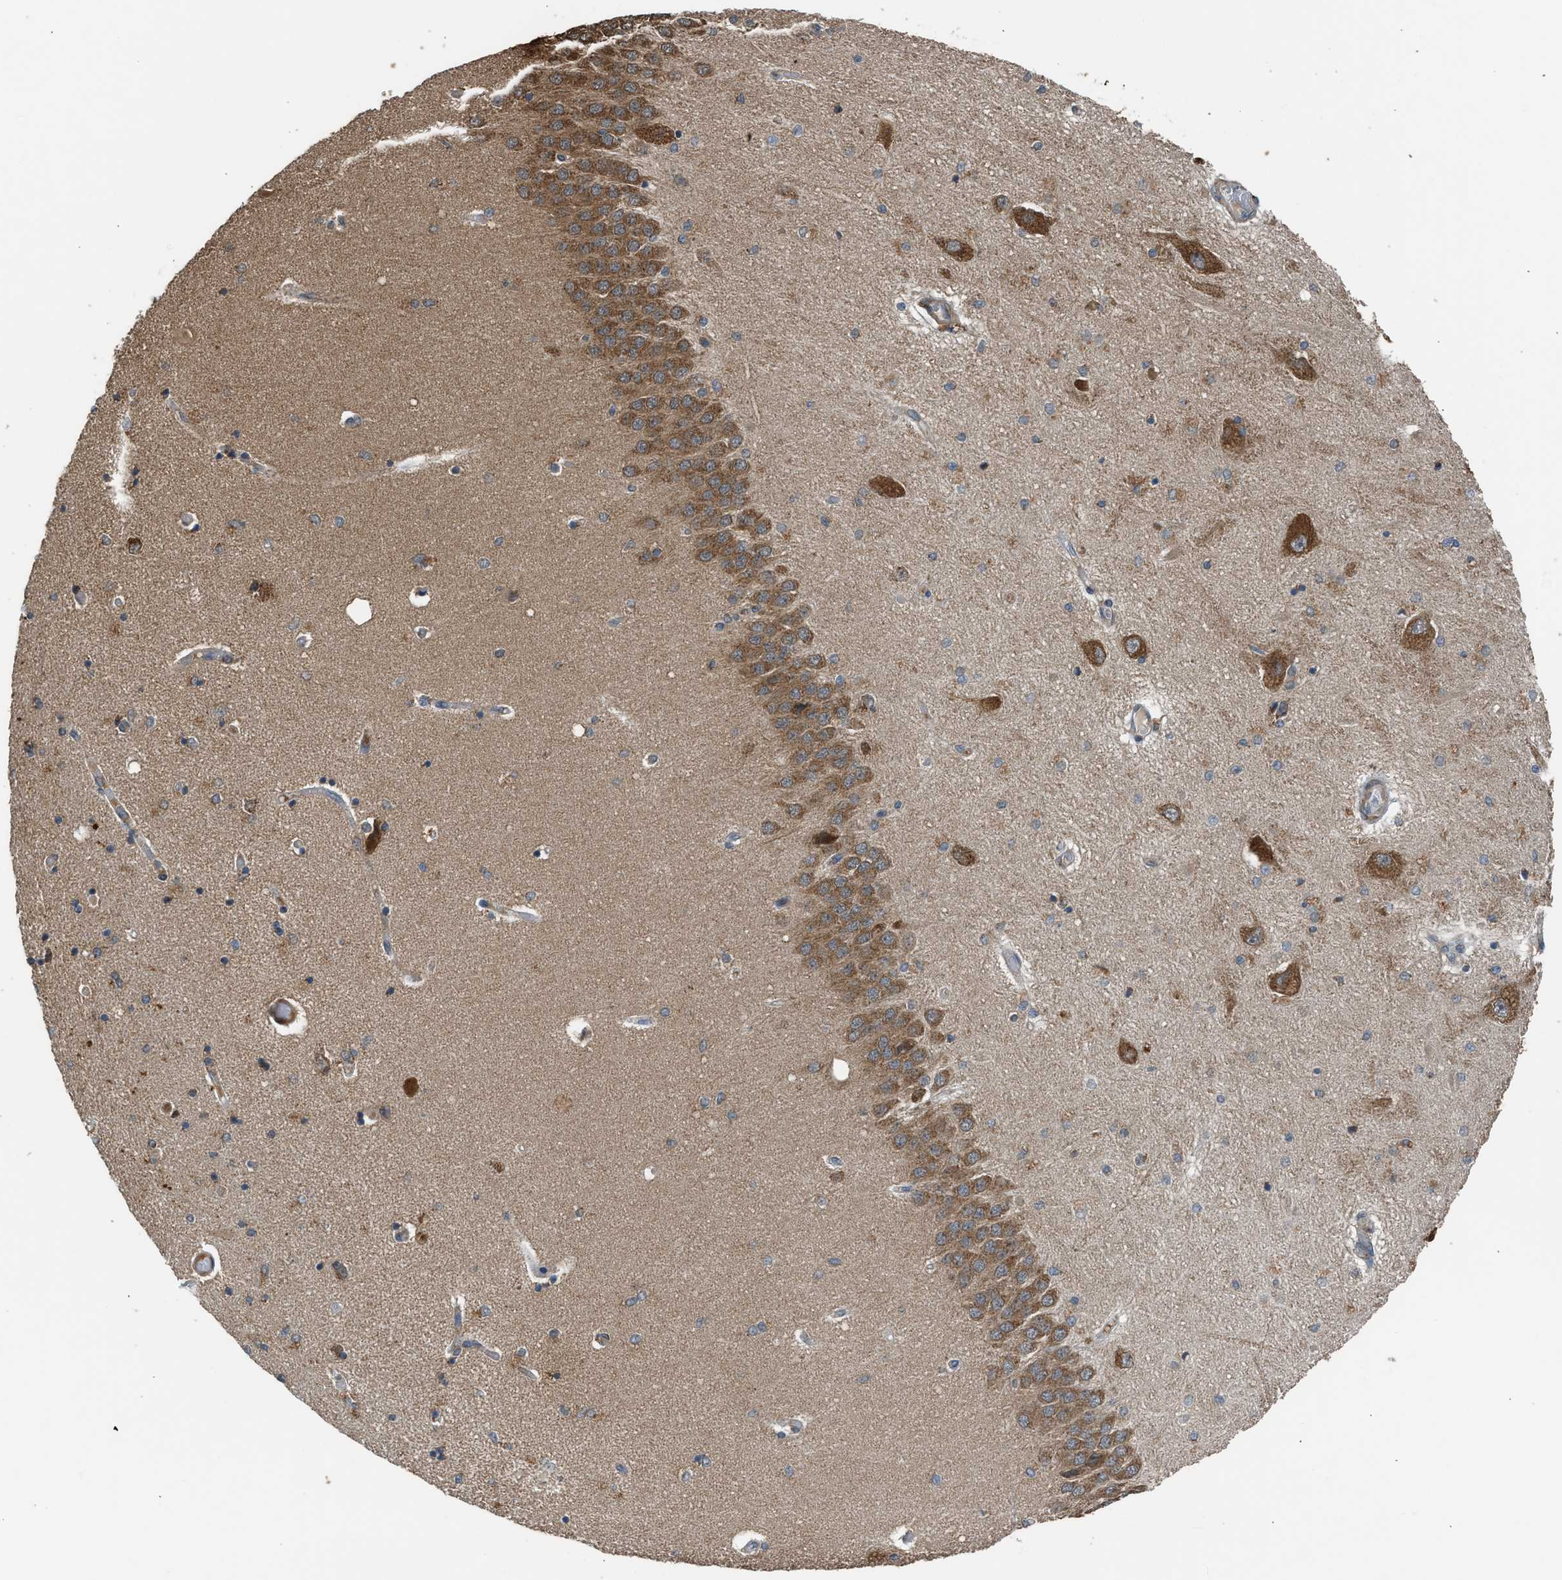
{"staining": {"intensity": "moderate", "quantity": "<25%", "location": "cytoplasmic/membranous"}, "tissue": "hippocampus", "cell_type": "Glial cells", "image_type": "normal", "snomed": [{"axis": "morphology", "description": "Normal tissue, NOS"}, {"axis": "topography", "description": "Hippocampus"}], "caption": "Approximately <25% of glial cells in benign human hippocampus display moderate cytoplasmic/membranous protein expression as visualized by brown immunohistochemical staining.", "gene": "STARD3", "patient": {"sex": "female", "age": 54}}